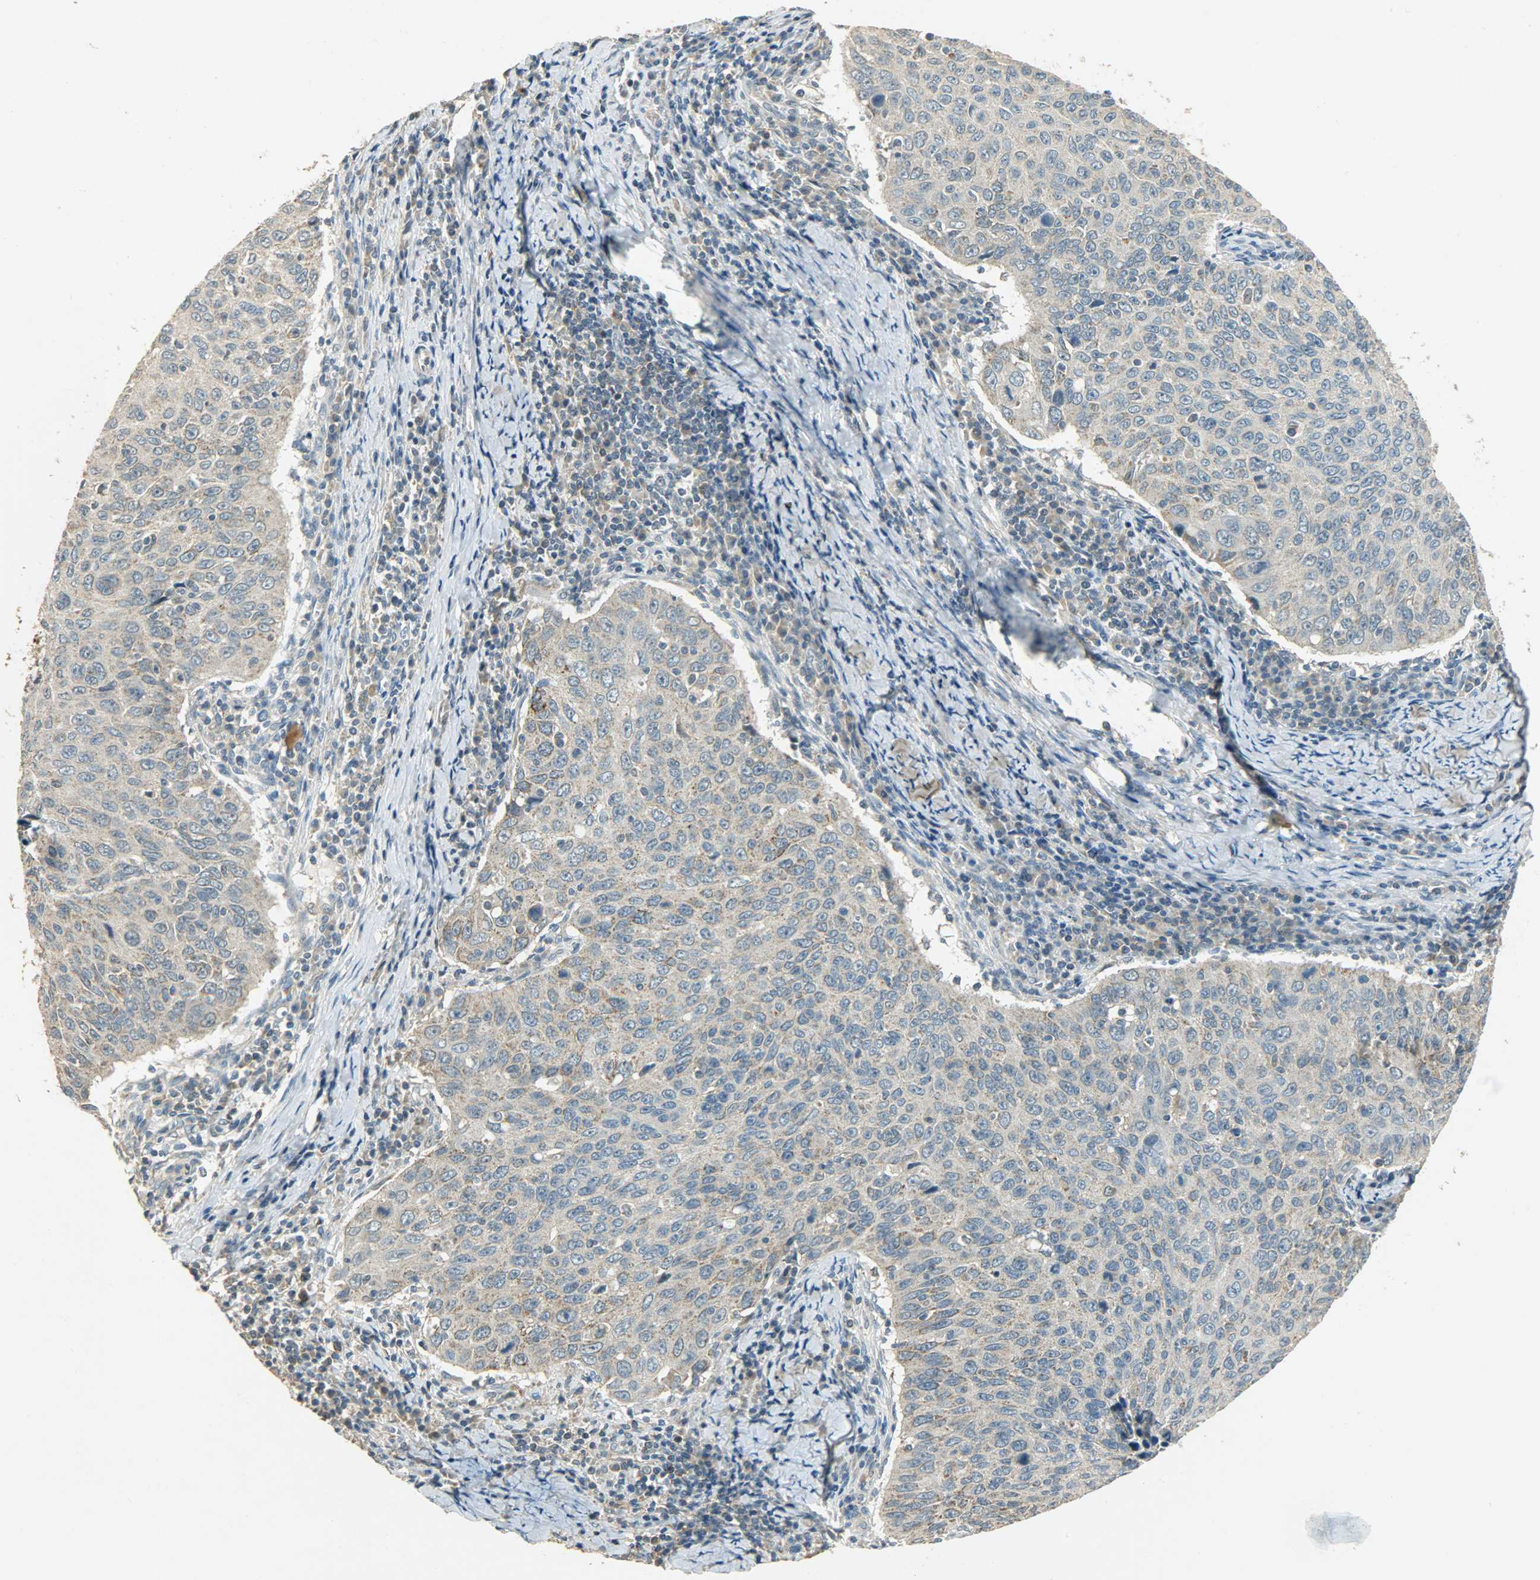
{"staining": {"intensity": "weak", "quantity": ">75%", "location": "cytoplasmic/membranous"}, "tissue": "cervical cancer", "cell_type": "Tumor cells", "image_type": "cancer", "snomed": [{"axis": "morphology", "description": "Squamous cell carcinoma, NOS"}, {"axis": "topography", "description": "Cervix"}], "caption": "Weak cytoplasmic/membranous staining for a protein is identified in approximately >75% of tumor cells of squamous cell carcinoma (cervical) using immunohistochemistry.", "gene": "HDHD5", "patient": {"sex": "female", "age": 53}}